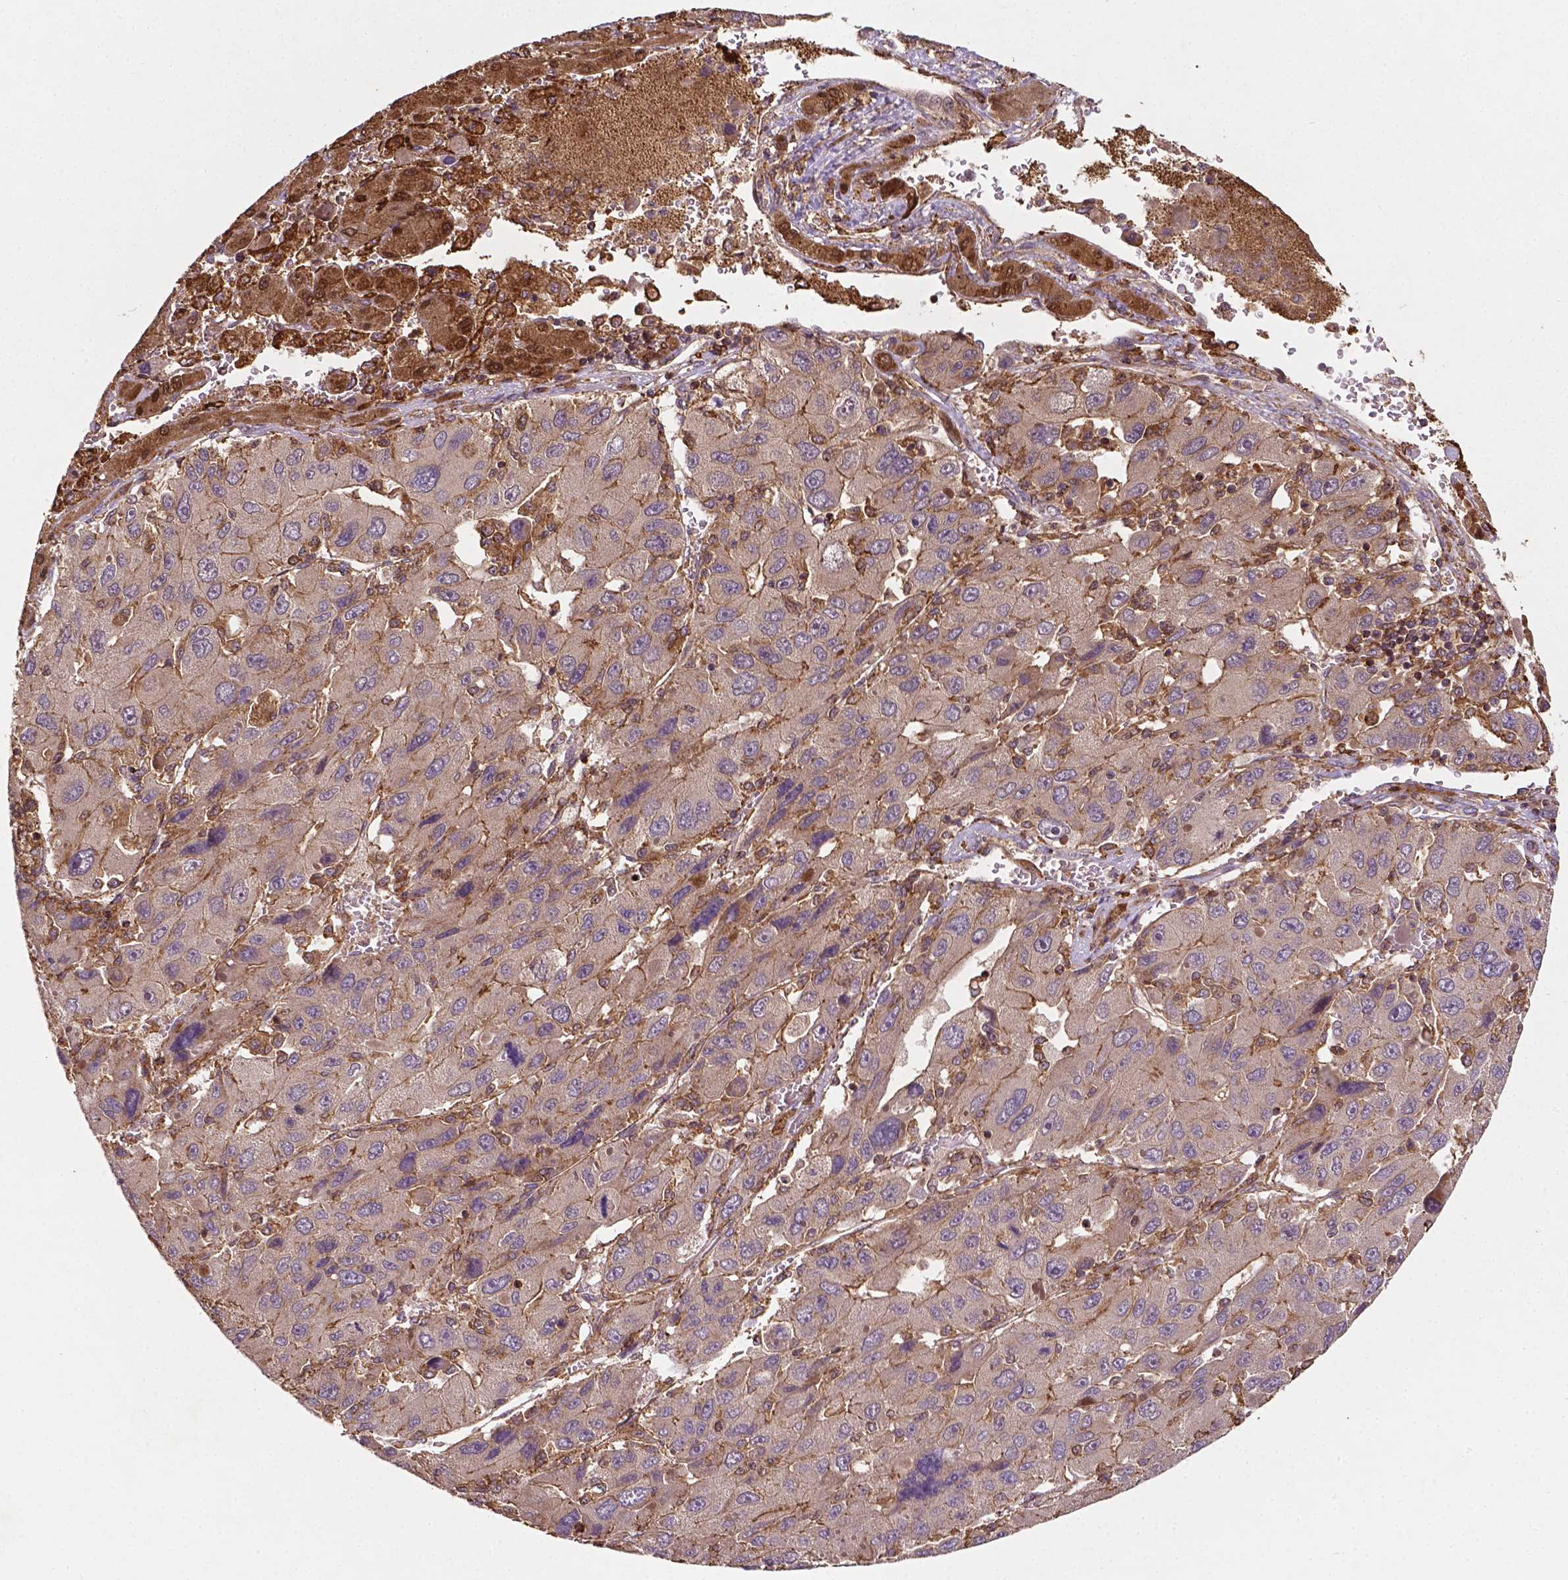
{"staining": {"intensity": "weak", "quantity": ">75%", "location": "cytoplasmic/membranous,nuclear"}, "tissue": "liver cancer", "cell_type": "Tumor cells", "image_type": "cancer", "snomed": [{"axis": "morphology", "description": "Carcinoma, Hepatocellular, NOS"}, {"axis": "topography", "description": "Liver"}], "caption": "Brown immunohistochemical staining in liver cancer displays weak cytoplasmic/membranous and nuclear positivity in about >75% of tumor cells. (DAB (3,3'-diaminobenzidine) IHC with brightfield microscopy, high magnification).", "gene": "ZMYND19", "patient": {"sex": "female", "age": 41}}